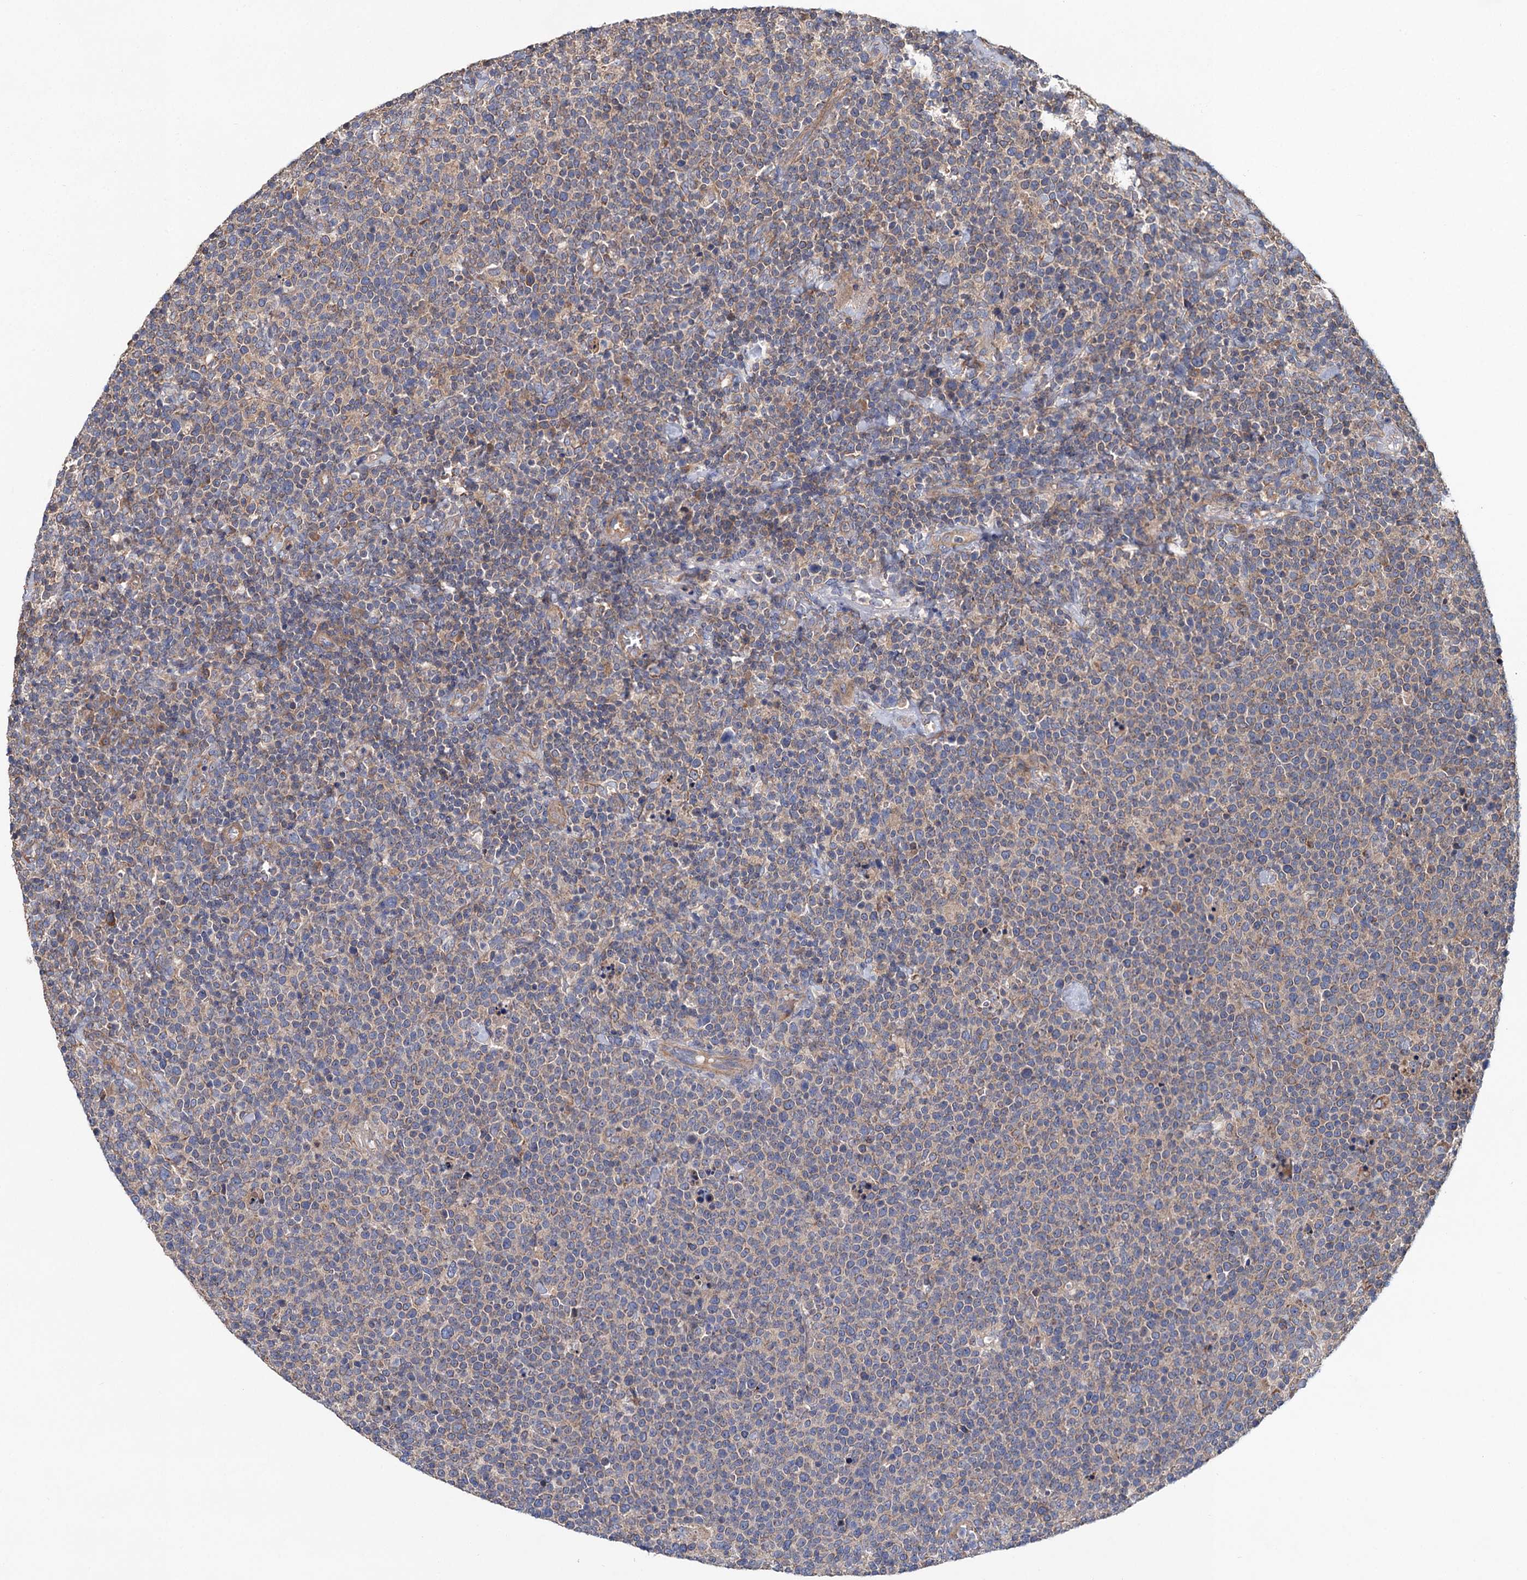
{"staining": {"intensity": "weak", "quantity": "25%-75%", "location": "cytoplasmic/membranous"}, "tissue": "lymphoma", "cell_type": "Tumor cells", "image_type": "cancer", "snomed": [{"axis": "morphology", "description": "Malignant lymphoma, non-Hodgkin's type, High grade"}, {"axis": "topography", "description": "Lymph node"}], "caption": "High-grade malignant lymphoma, non-Hodgkin's type stained with DAB (3,3'-diaminobenzidine) immunohistochemistry (IHC) displays low levels of weak cytoplasmic/membranous staining in approximately 25%-75% of tumor cells.", "gene": "MTRR", "patient": {"sex": "male", "age": 61}}